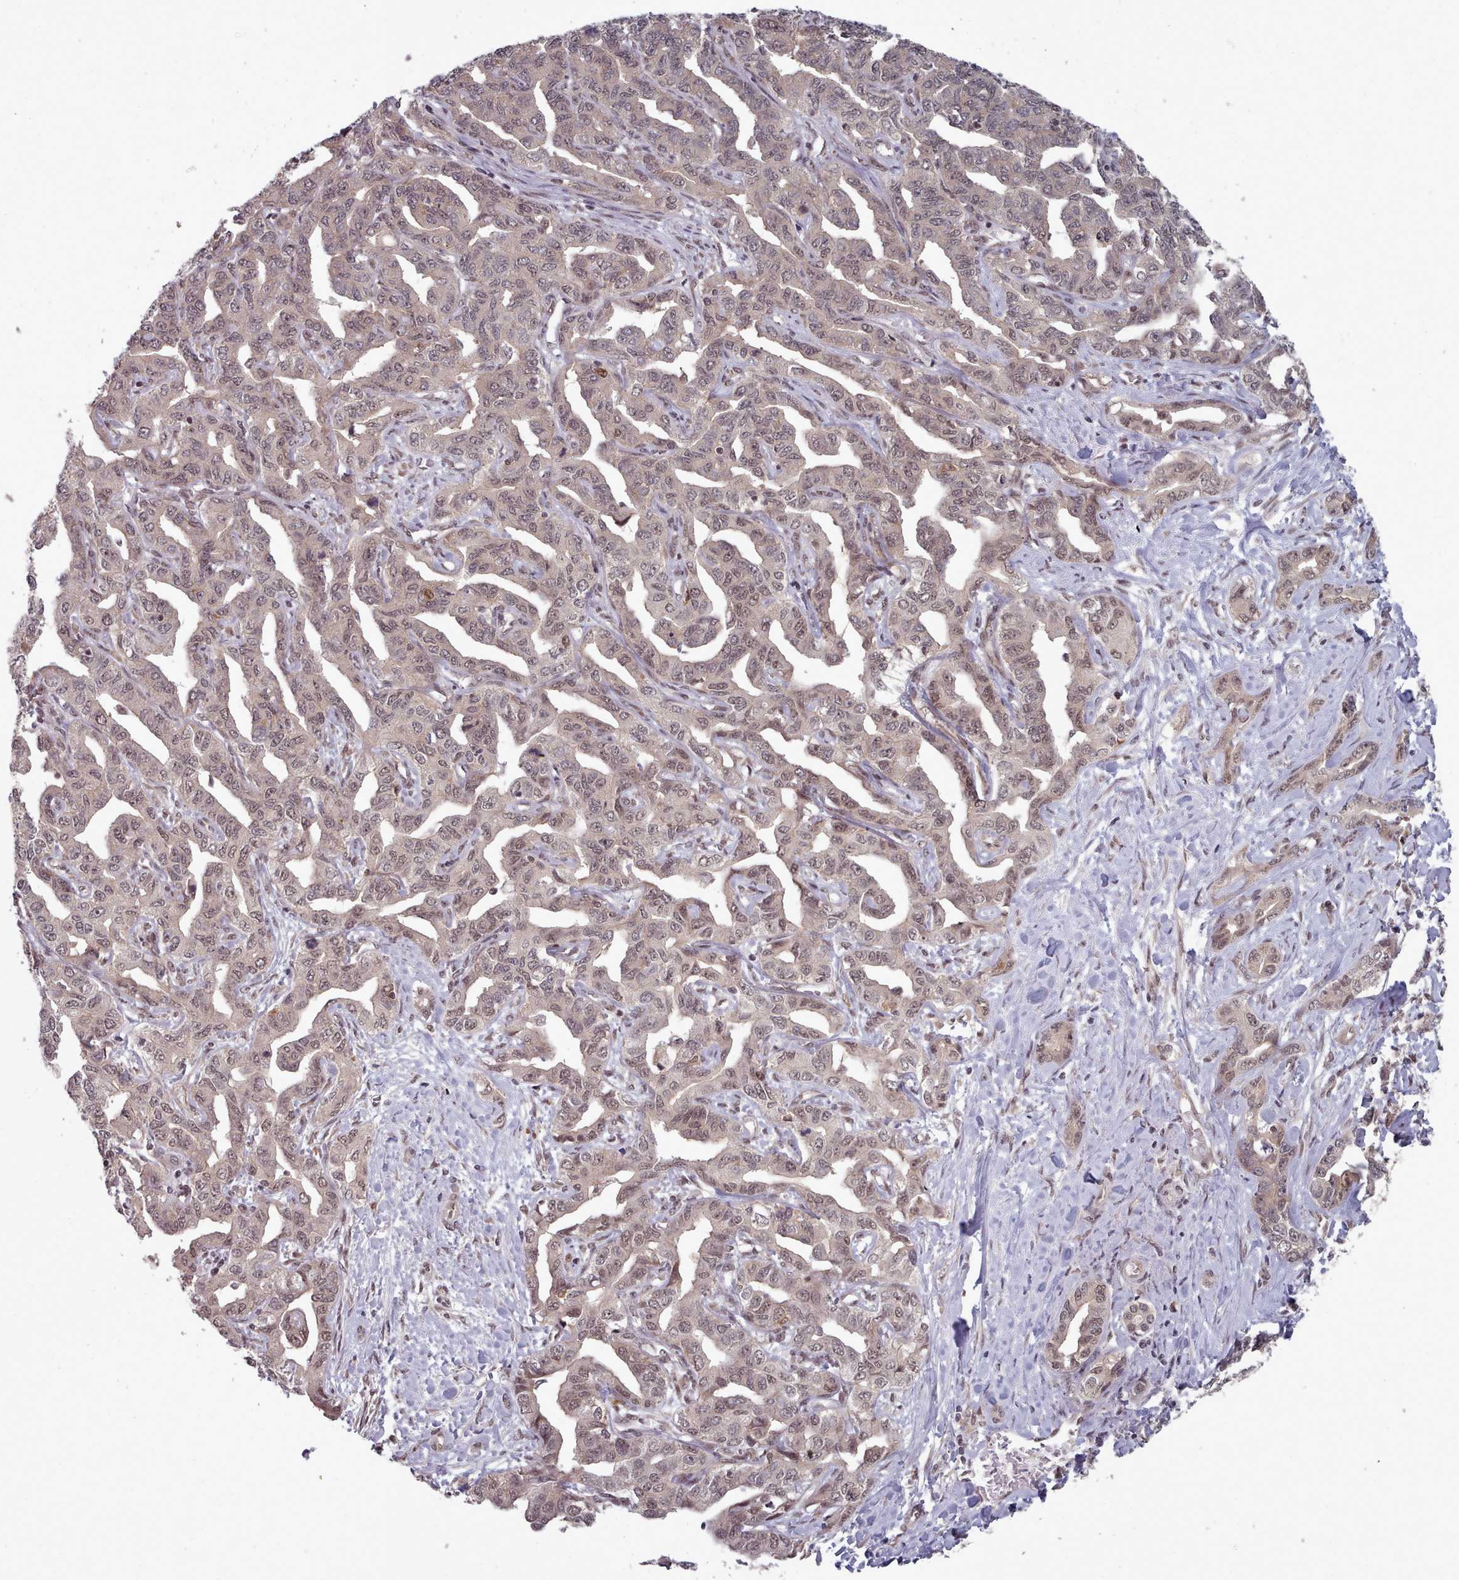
{"staining": {"intensity": "weak", "quantity": ">75%", "location": "nuclear"}, "tissue": "liver cancer", "cell_type": "Tumor cells", "image_type": "cancer", "snomed": [{"axis": "morphology", "description": "Cholangiocarcinoma"}, {"axis": "topography", "description": "Liver"}], "caption": "Immunohistochemical staining of liver cancer reveals weak nuclear protein staining in approximately >75% of tumor cells. Nuclei are stained in blue.", "gene": "DHX8", "patient": {"sex": "male", "age": 59}}